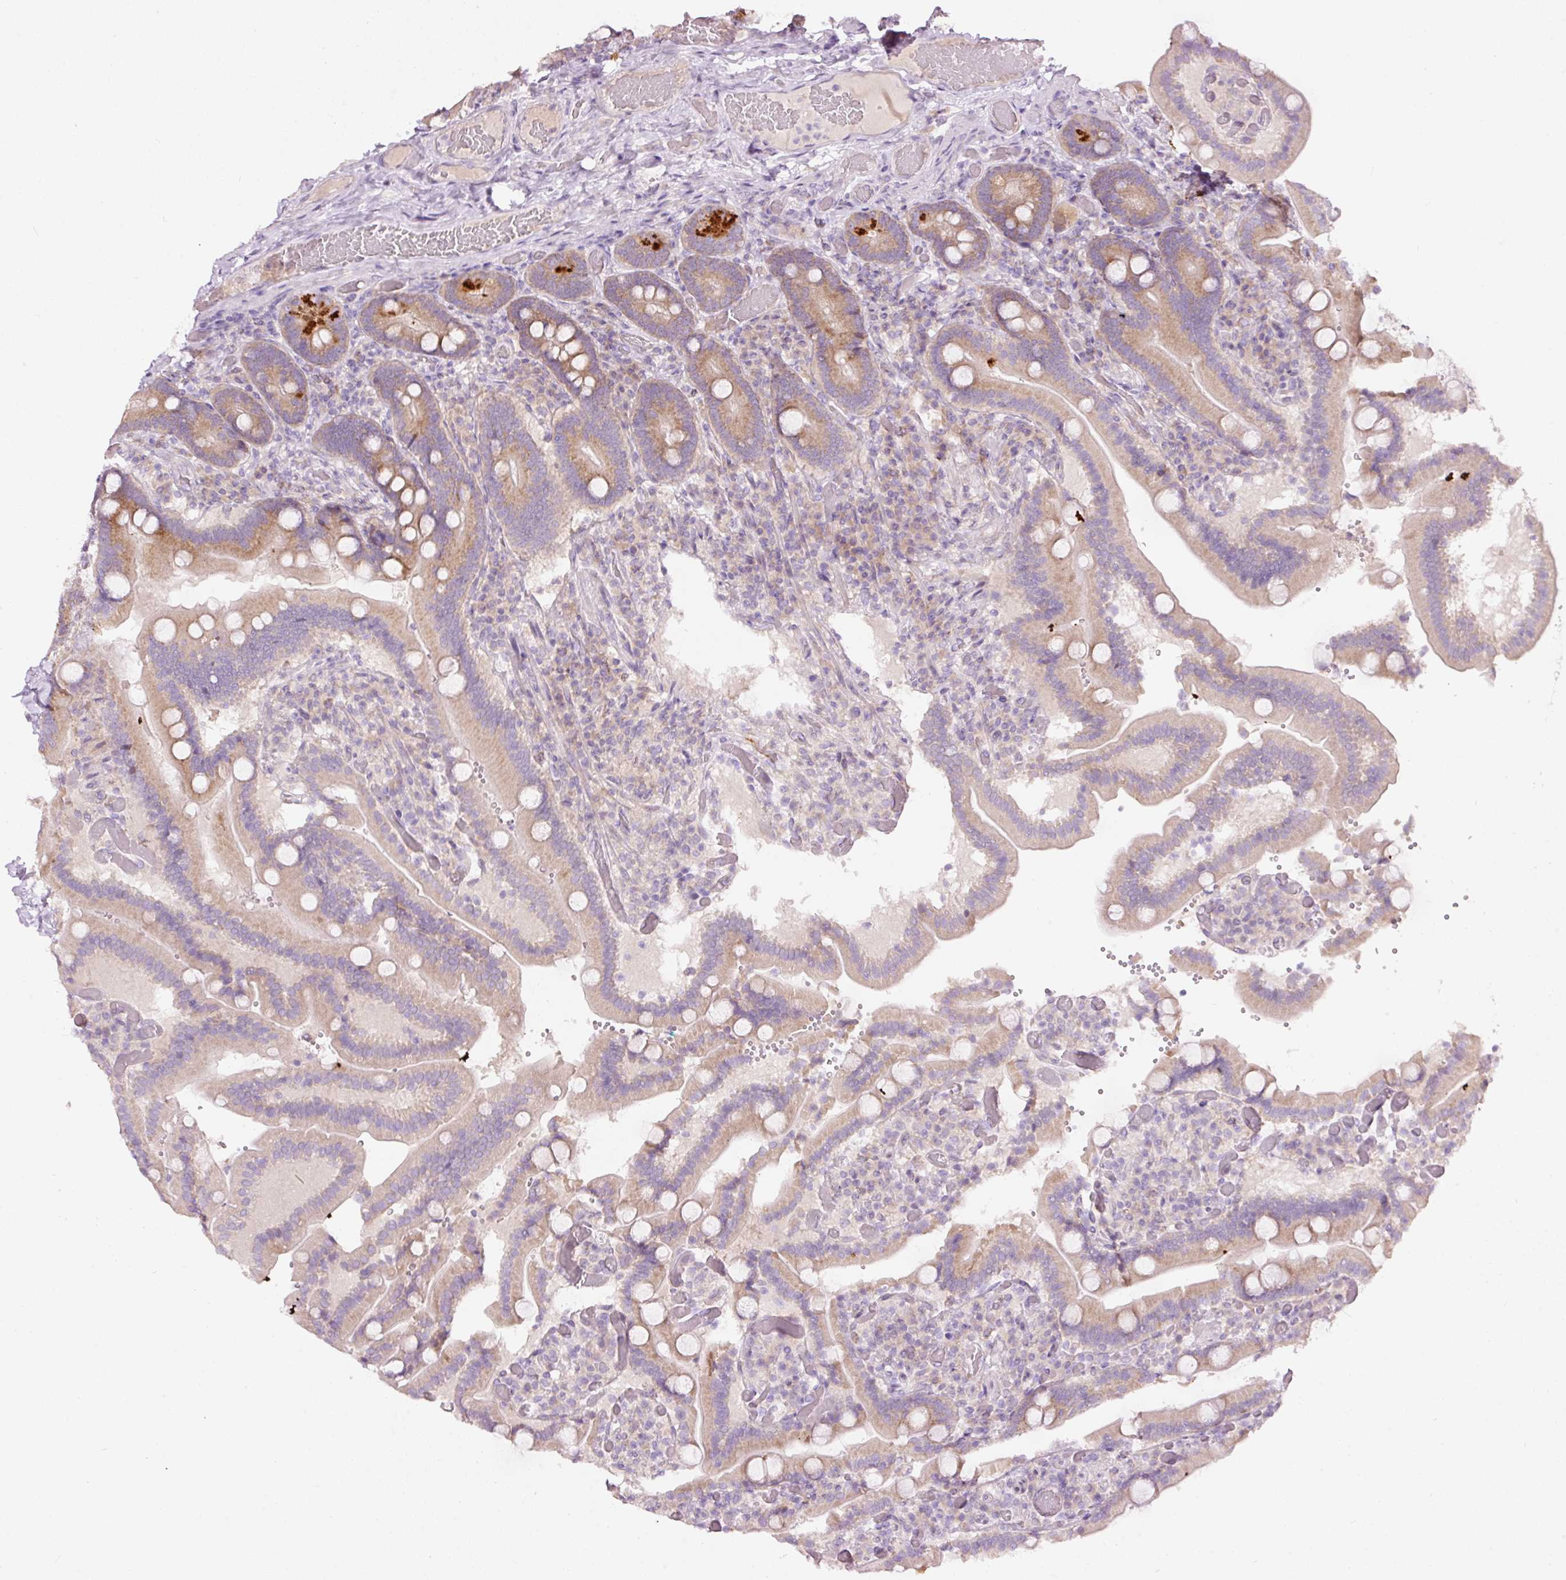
{"staining": {"intensity": "strong", "quantity": "<25%", "location": "cytoplasmic/membranous"}, "tissue": "duodenum", "cell_type": "Glandular cells", "image_type": "normal", "snomed": [{"axis": "morphology", "description": "Normal tissue, NOS"}, {"axis": "topography", "description": "Duodenum"}], "caption": "An image of human duodenum stained for a protein demonstrates strong cytoplasmic/membranous brown staining in glandular cells.", "gene": "RSPO2", "patient": {"sex": "female", "age": 62}}